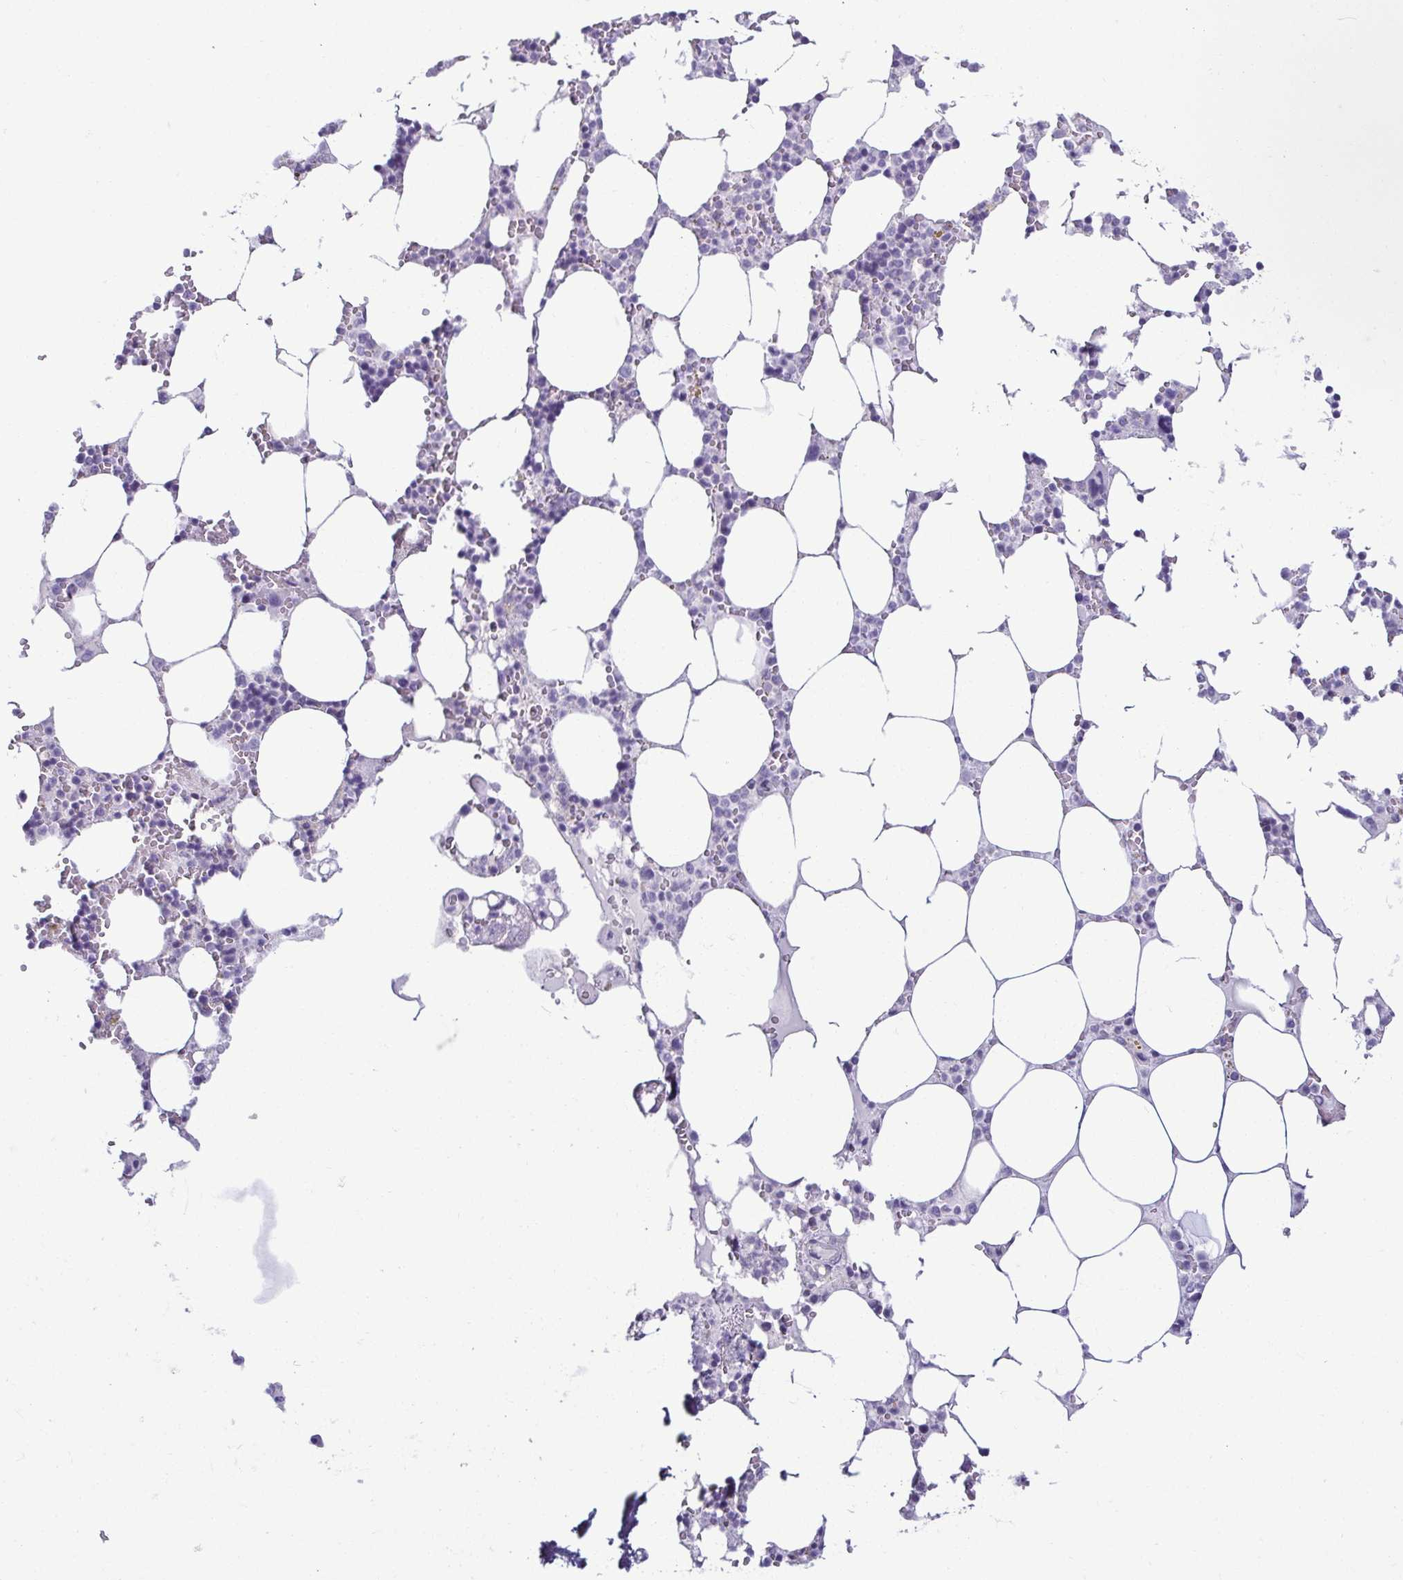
{"staining": {"intensity": "negative", "quantity": "none", "location": "none"}, "tissue": "bone marrow", "cell_type": "Hematopoietic cells", "image_type": "normal", "snomed": [{"axis": "morphology", "description": "Normal tissue, NOS"}, {"axis": "topography", "description": "Bone marrow"}], "caption": "An immunohistochemistry photomicrograph of benign bone marrow is shown. There is no staining in hematopoietic cells of bone marrow. (Stains: DAB IHC with hematoxylin counter stain, Microscopy: brightfield microscopy at high magnification).", "gene": "CASP14", "patient": {"sex": "male", "age": 64}}